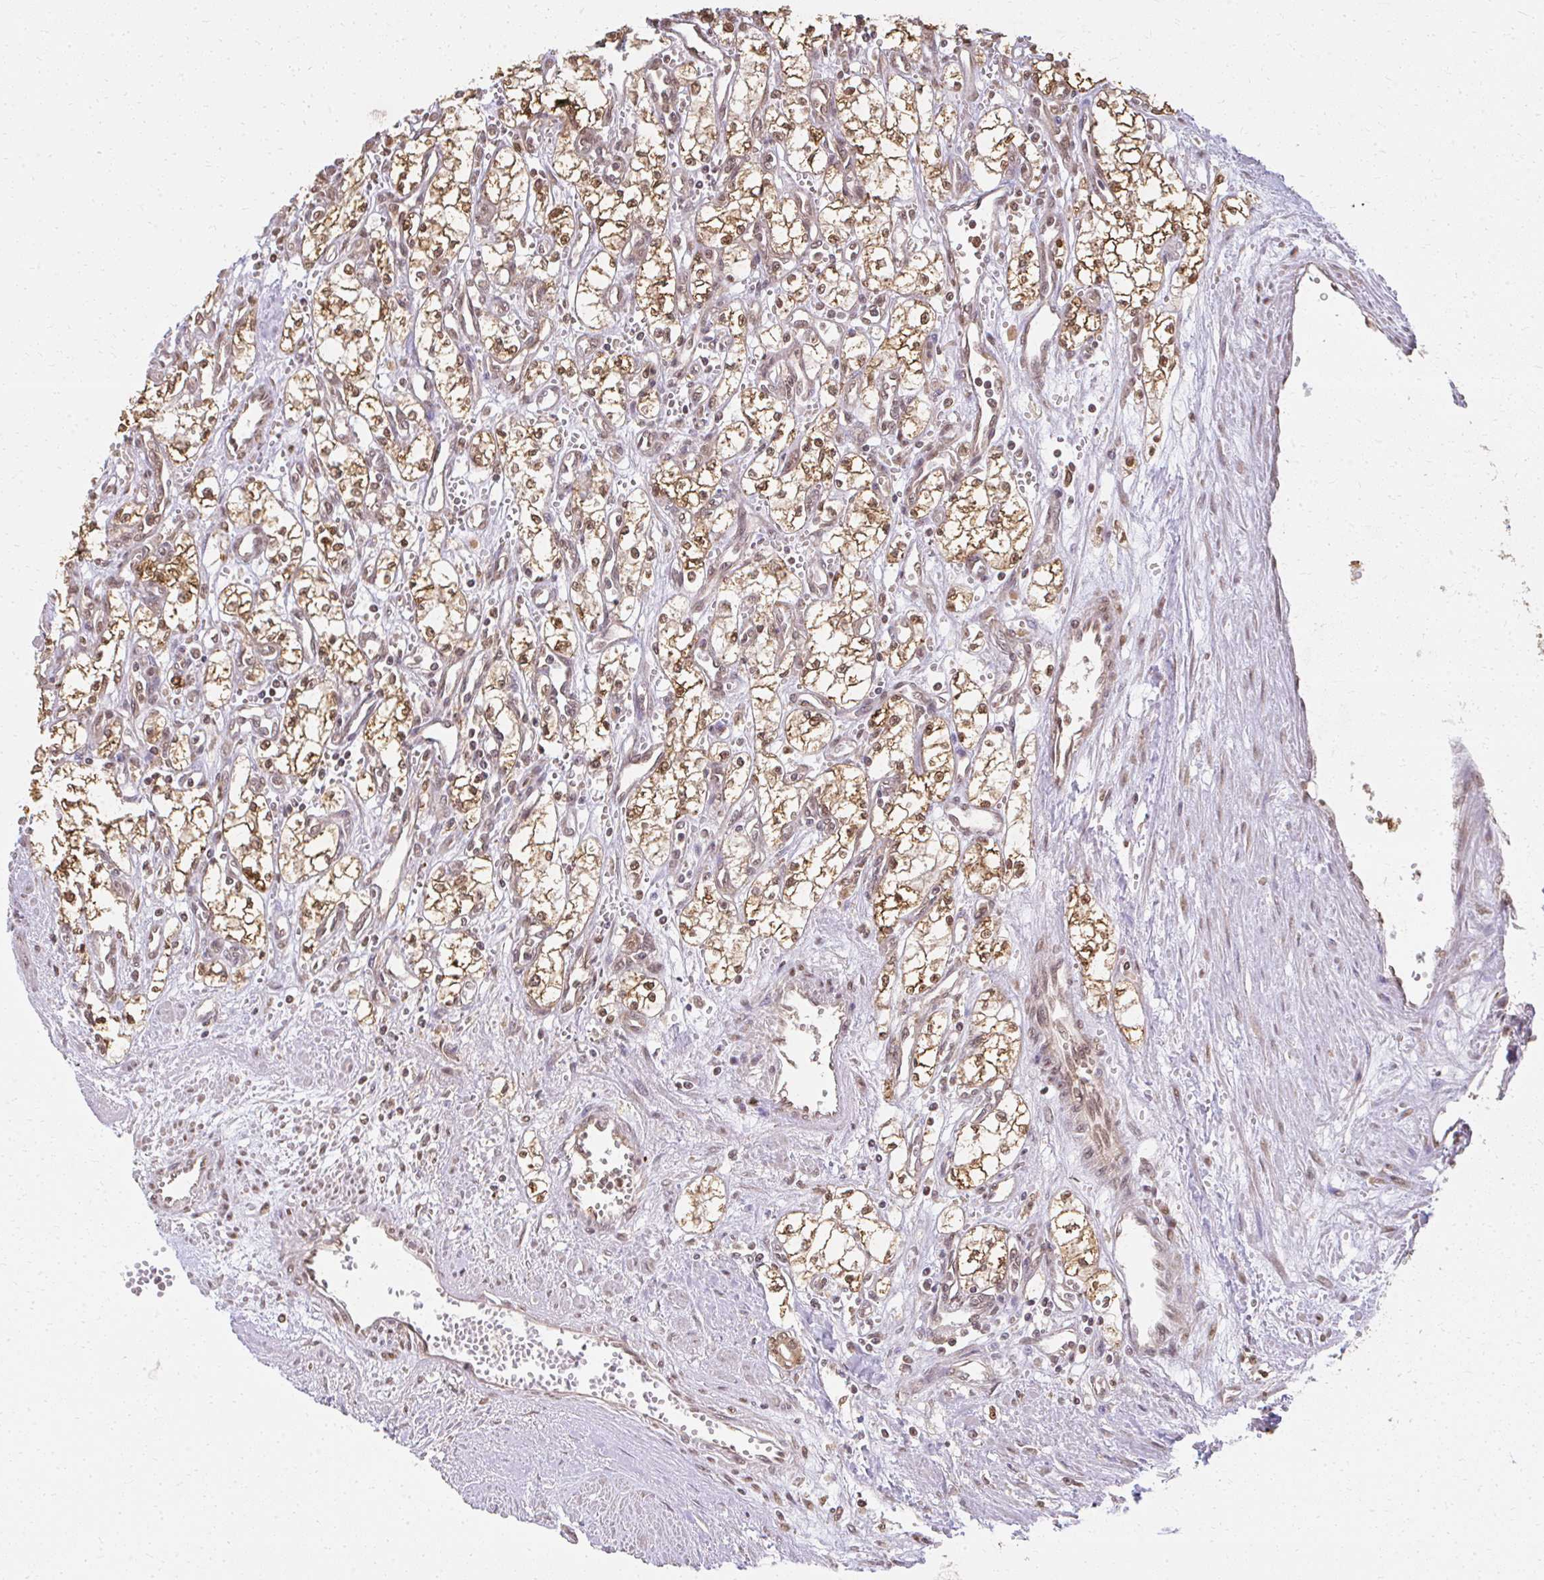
{"staining": {"intensity": "moderate", "quantity": ">75%", "location": "cytoplasmic/membranous,nuclear"}, "tissue": "renal cancer", "cell_type": "Tumor cells", "image_type": "cancer", "snomed": [{"axis": "morphology", "description": "Adenocarcinoma, NOS"}, {"axis": "topography", "description": "Kidney"}], "caption": "Protein staining displays moderate cytoplasmic/membranous and nuclear staining in about >75% of tumor cells in adenocarcinoma (renal). (brown staining indicates protein expression, while blue staining denotes nuclei).", "gene": "LARS2", "patient": {"sex": "male", "age": 59}}